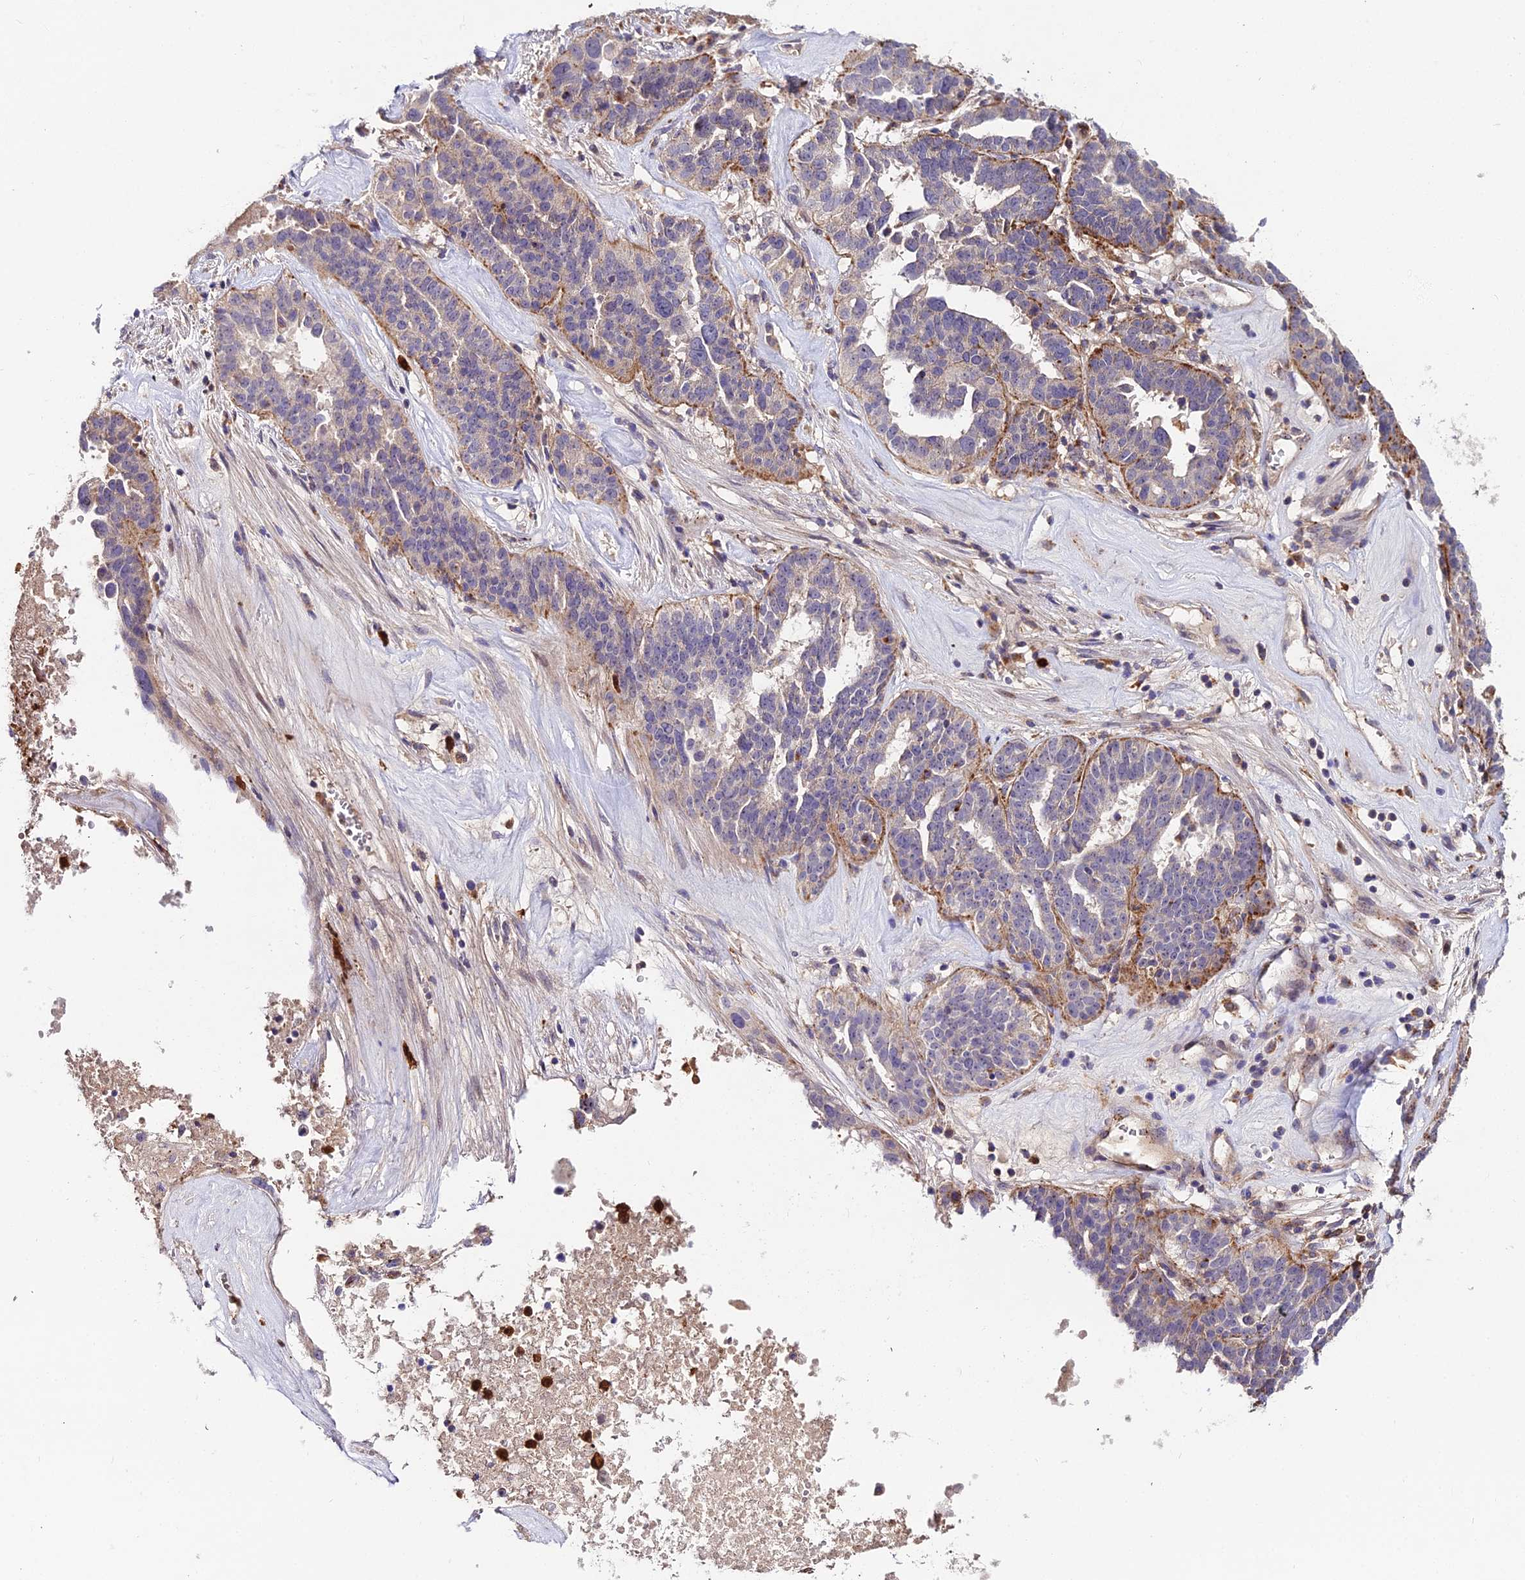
{"staining": {"intensity": "moderate", "quantity": "<25%", "location": "cytoplasmic/membranous"}, "tissue": "ovarian cancer", "cell_type": "Tumor cells", "image_type": "cancer", "snomed": [{"axis": "morphology", "description": "Cystadenocarcinoma, serous, NOS"}, {"axis": "topography", "description": "Ovary"}], "caption": "The immunohistochemical stain highlights moderate cytoplasmic/membranous staining in tumor cells of ovarian cancer tissue. The staining is performed using DAB (3,3'-diaminobenzidine) brown chromogen to label protein expression. The nuclei are counter-stained blue using hematoxylin.", "gene": "EID2", "patient": {"sex": "female", "age": 59}}